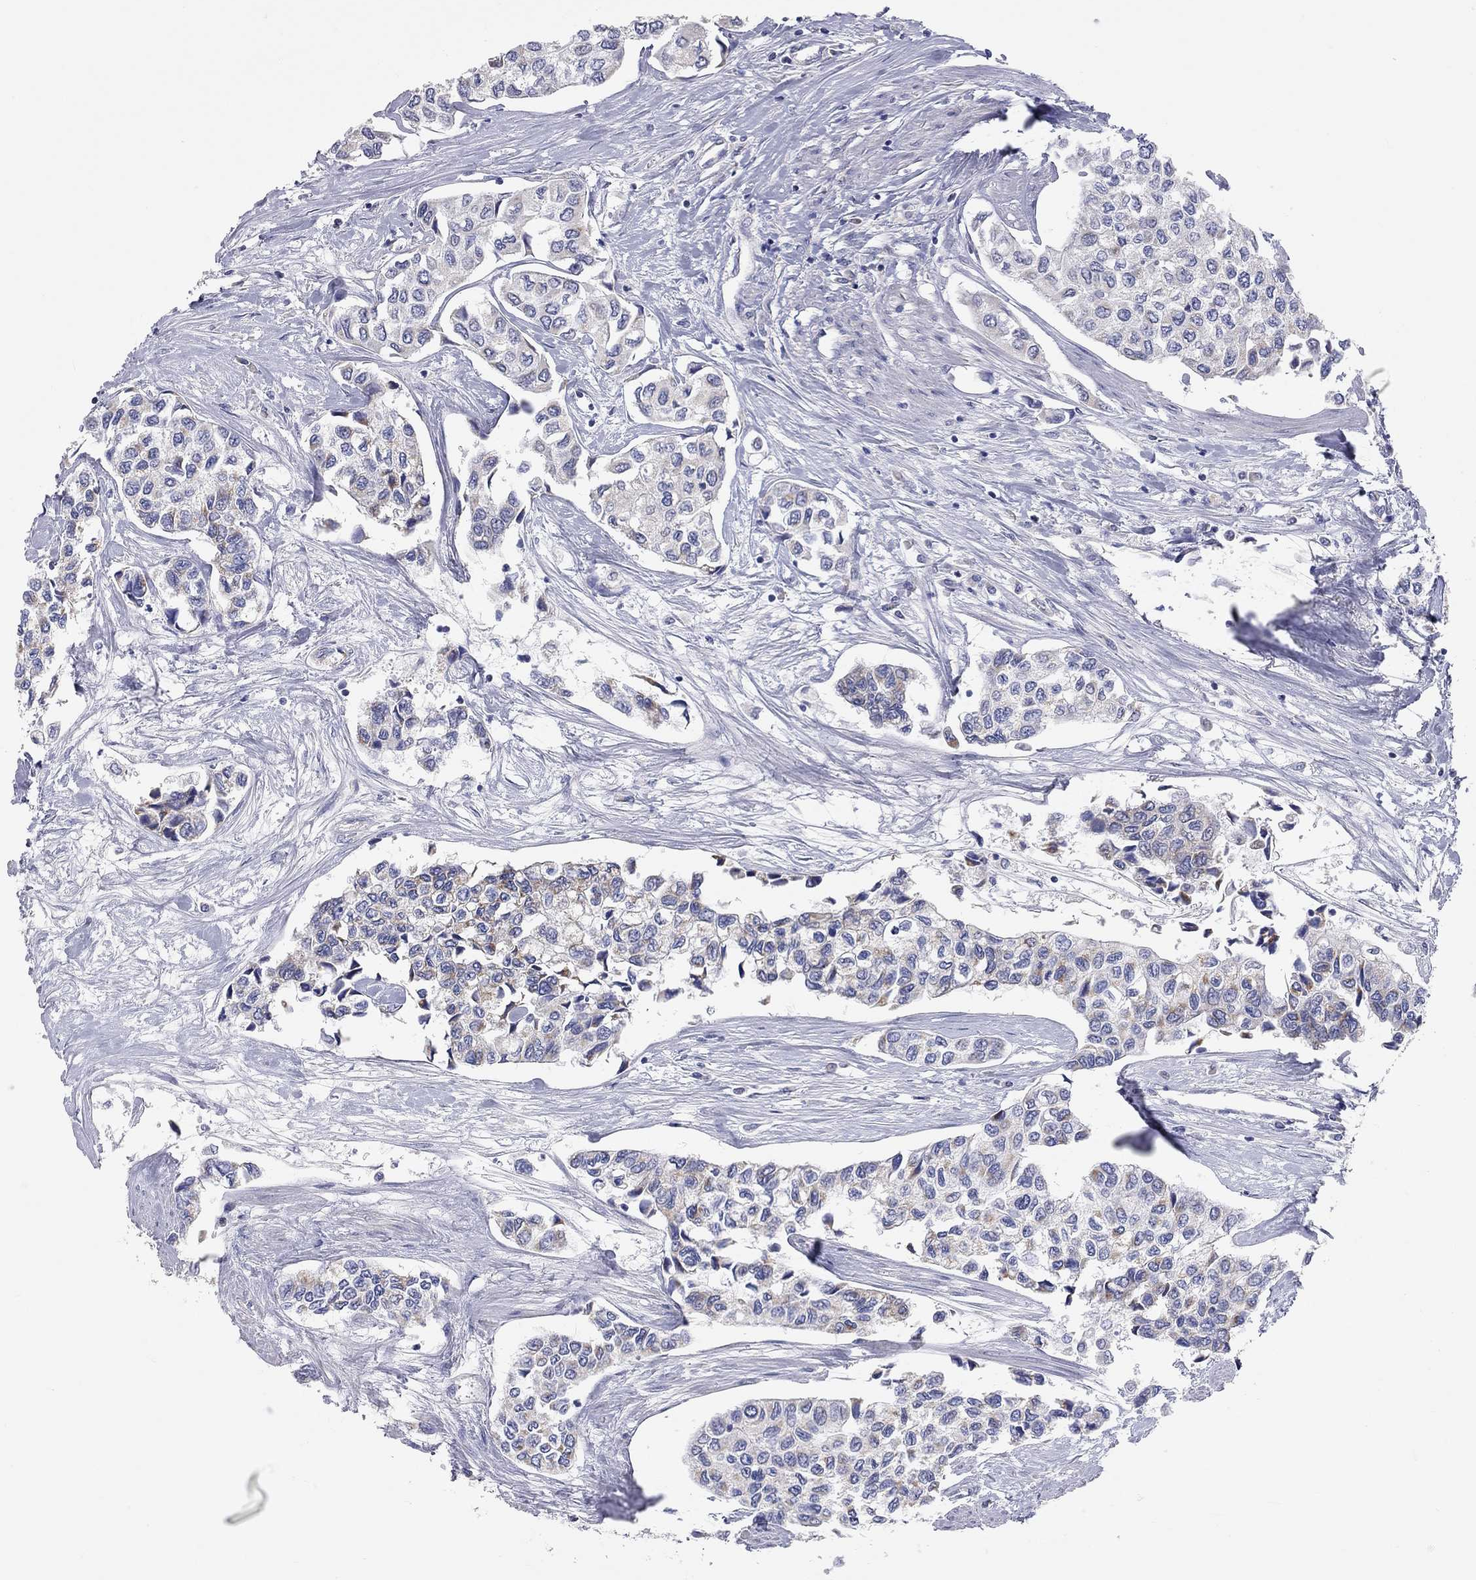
{"staining": {"intensity": "negative", "quantity": "none", "location": "none"}, "tissue": "urothelial cancer", "cell_type": "Tumor cells", "image_type": "cancer", "snomed": [{"axis": "morphology", "description": "Urothelial carcinoma, High grade"}, {"axis": "topography", "description": "Urinary bladder"}], "caption": "Tumor cells show no significant protein positivity in high-grade urothelial carcinoma.", "gene": "RCAN1", "patient": {"sex": "male", "age": 73}}